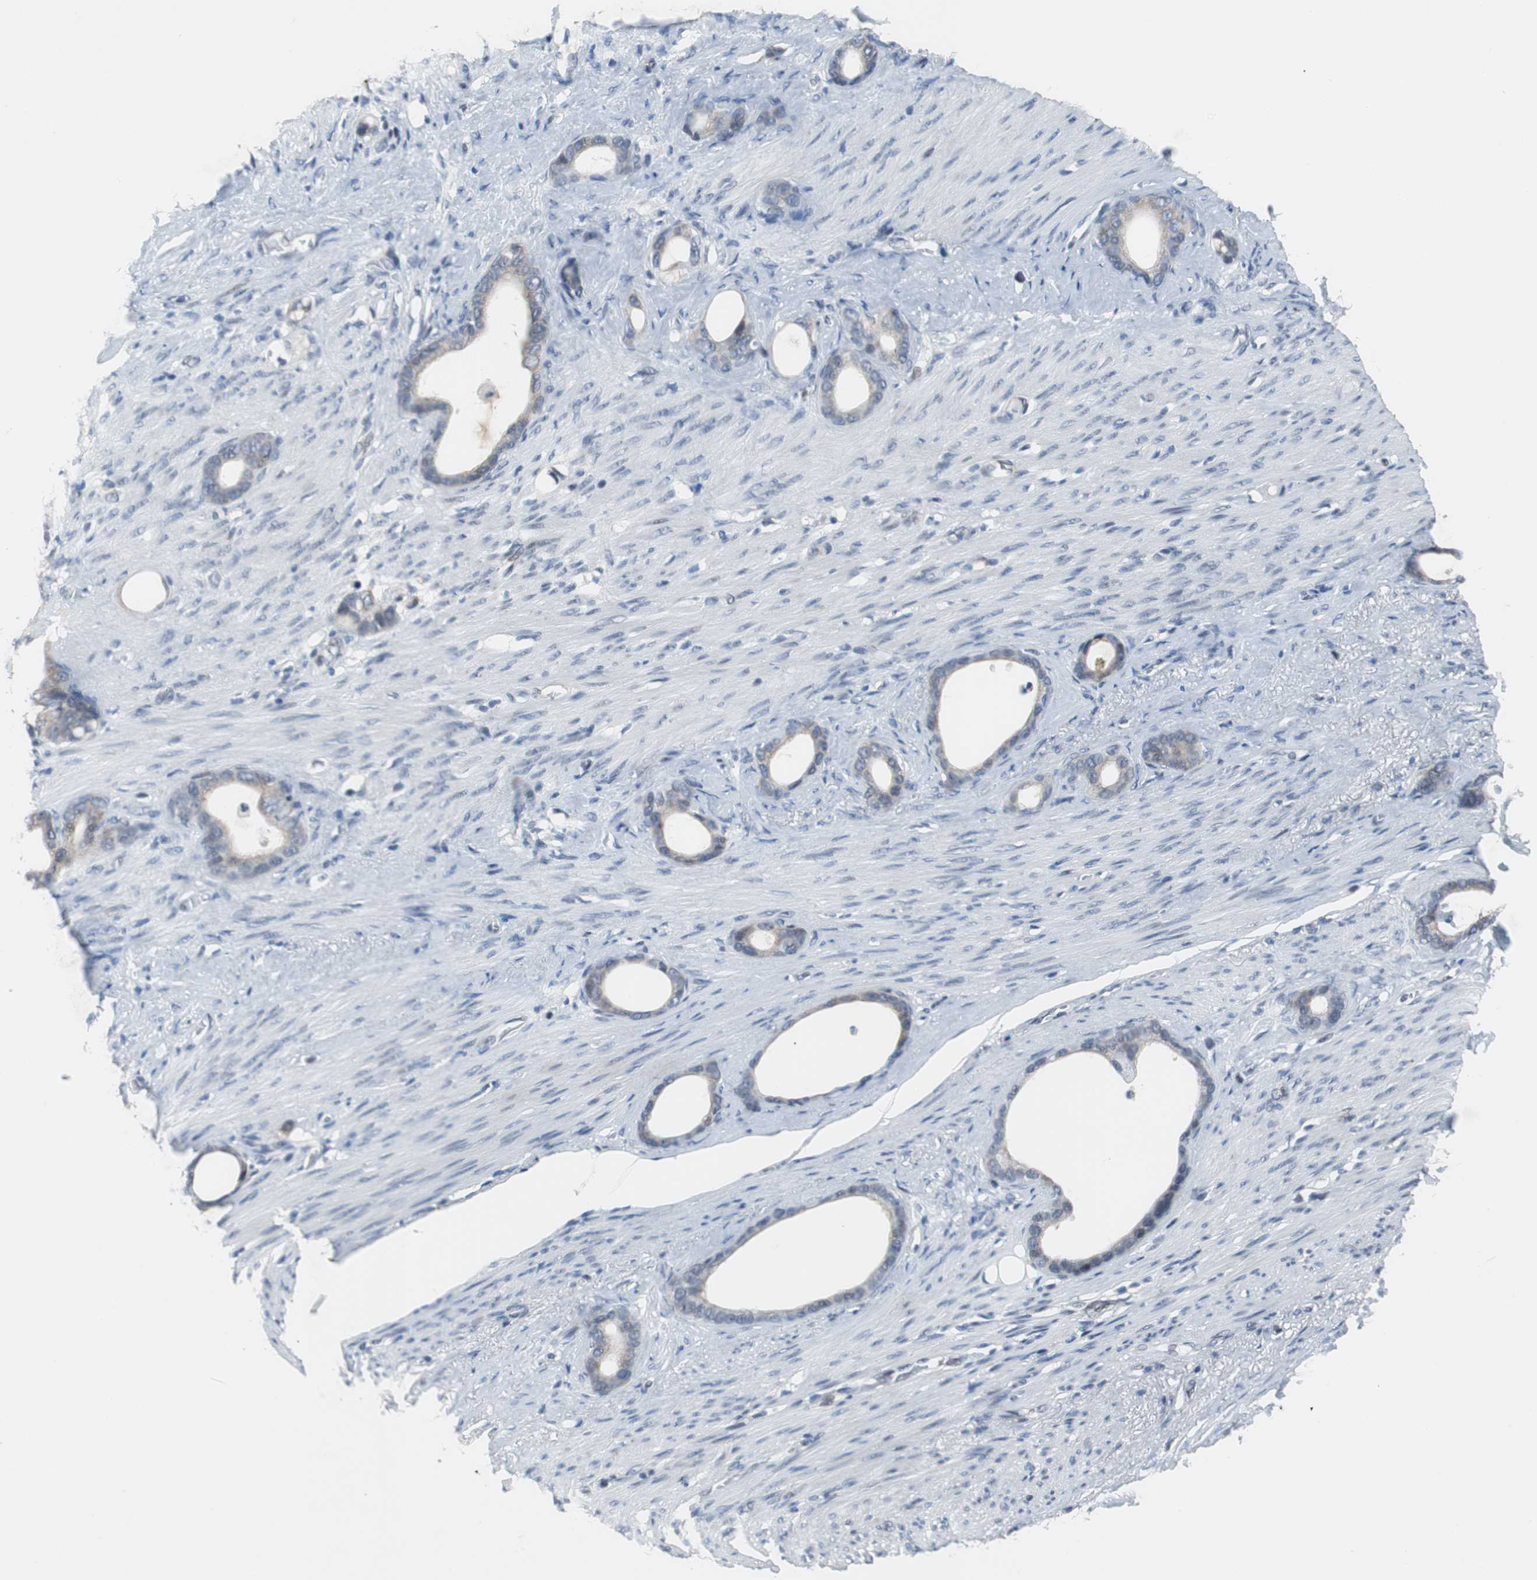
{"staining": {"intensity": "weak", "quantity": "<25%", "location": "cytoplasmic/membranous"}, "tissue": "stomach cancer", "cell_type": "Tumor cells", "image_type": "cancer", "snomed": [{"axis": "morphology", "description": "Adenocarcinoma, NOS"}, {"axis": "topography", "description": "Stomach"}], "caption": "IHC image of adenocarcinoma (stomach) stained for a protein (brown), which reveals no positivity in tumor cells.", "gene": "TP63", "patient": {"sex": "female", "age": 75}}